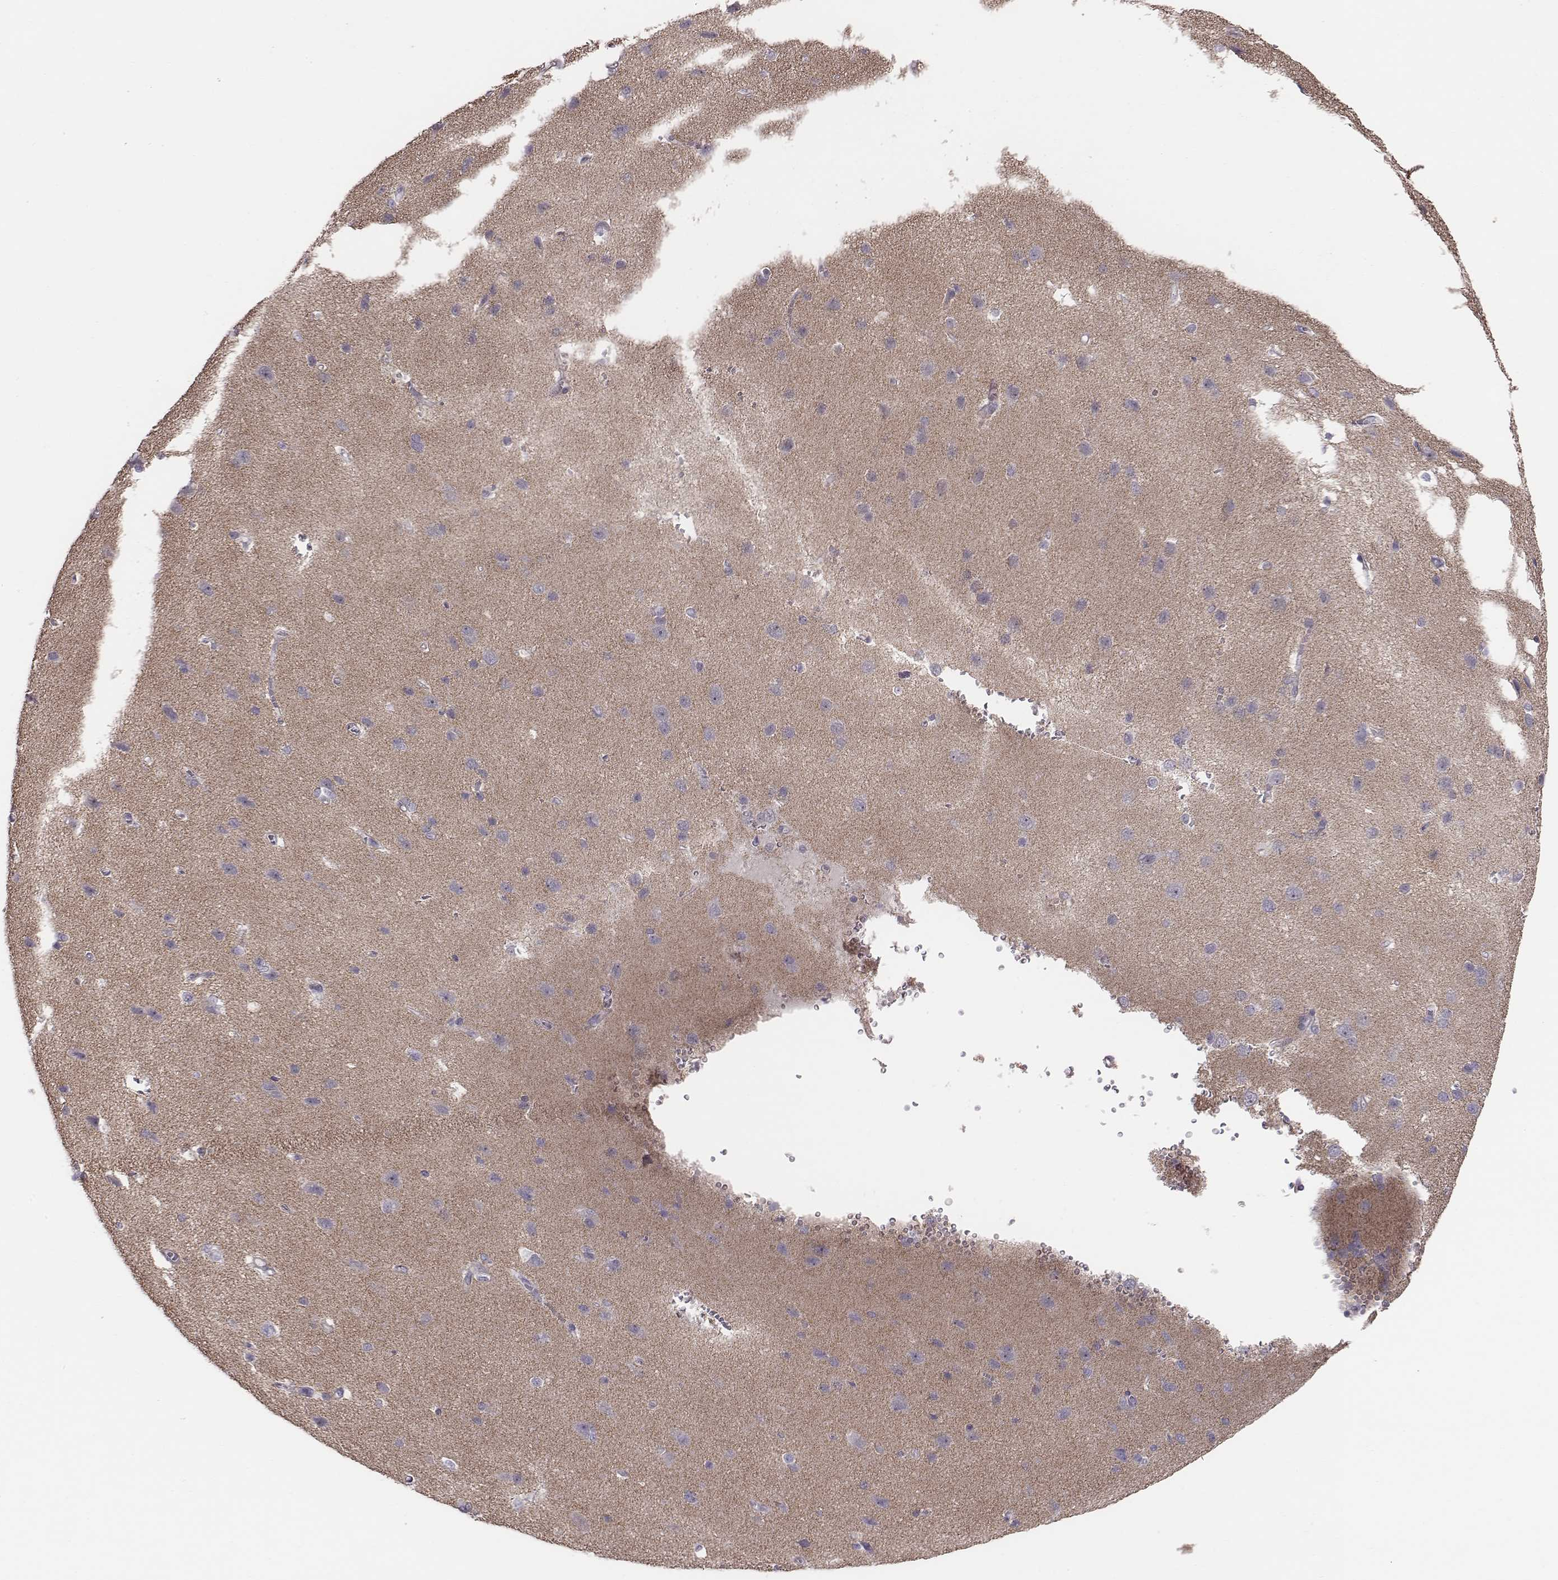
{"staining": {"intensity": "negative", "quantity": "none", "location": "none"}, "tissue": "cerebral cortex", "cell_type": "Endothelial cells", "image_type": "normal", "snomed": [{"axis": "morphology", "description": "Normal tissue, NOS"}, {"axis": "topography", "description": "Cerebral cortex"}], "caption": "Micrograph shows no significant protein expression in endothelial cells of normal cerebral cortex.", "gene": "CACNG4", "patient": {"sex": "male", "age": 37}}